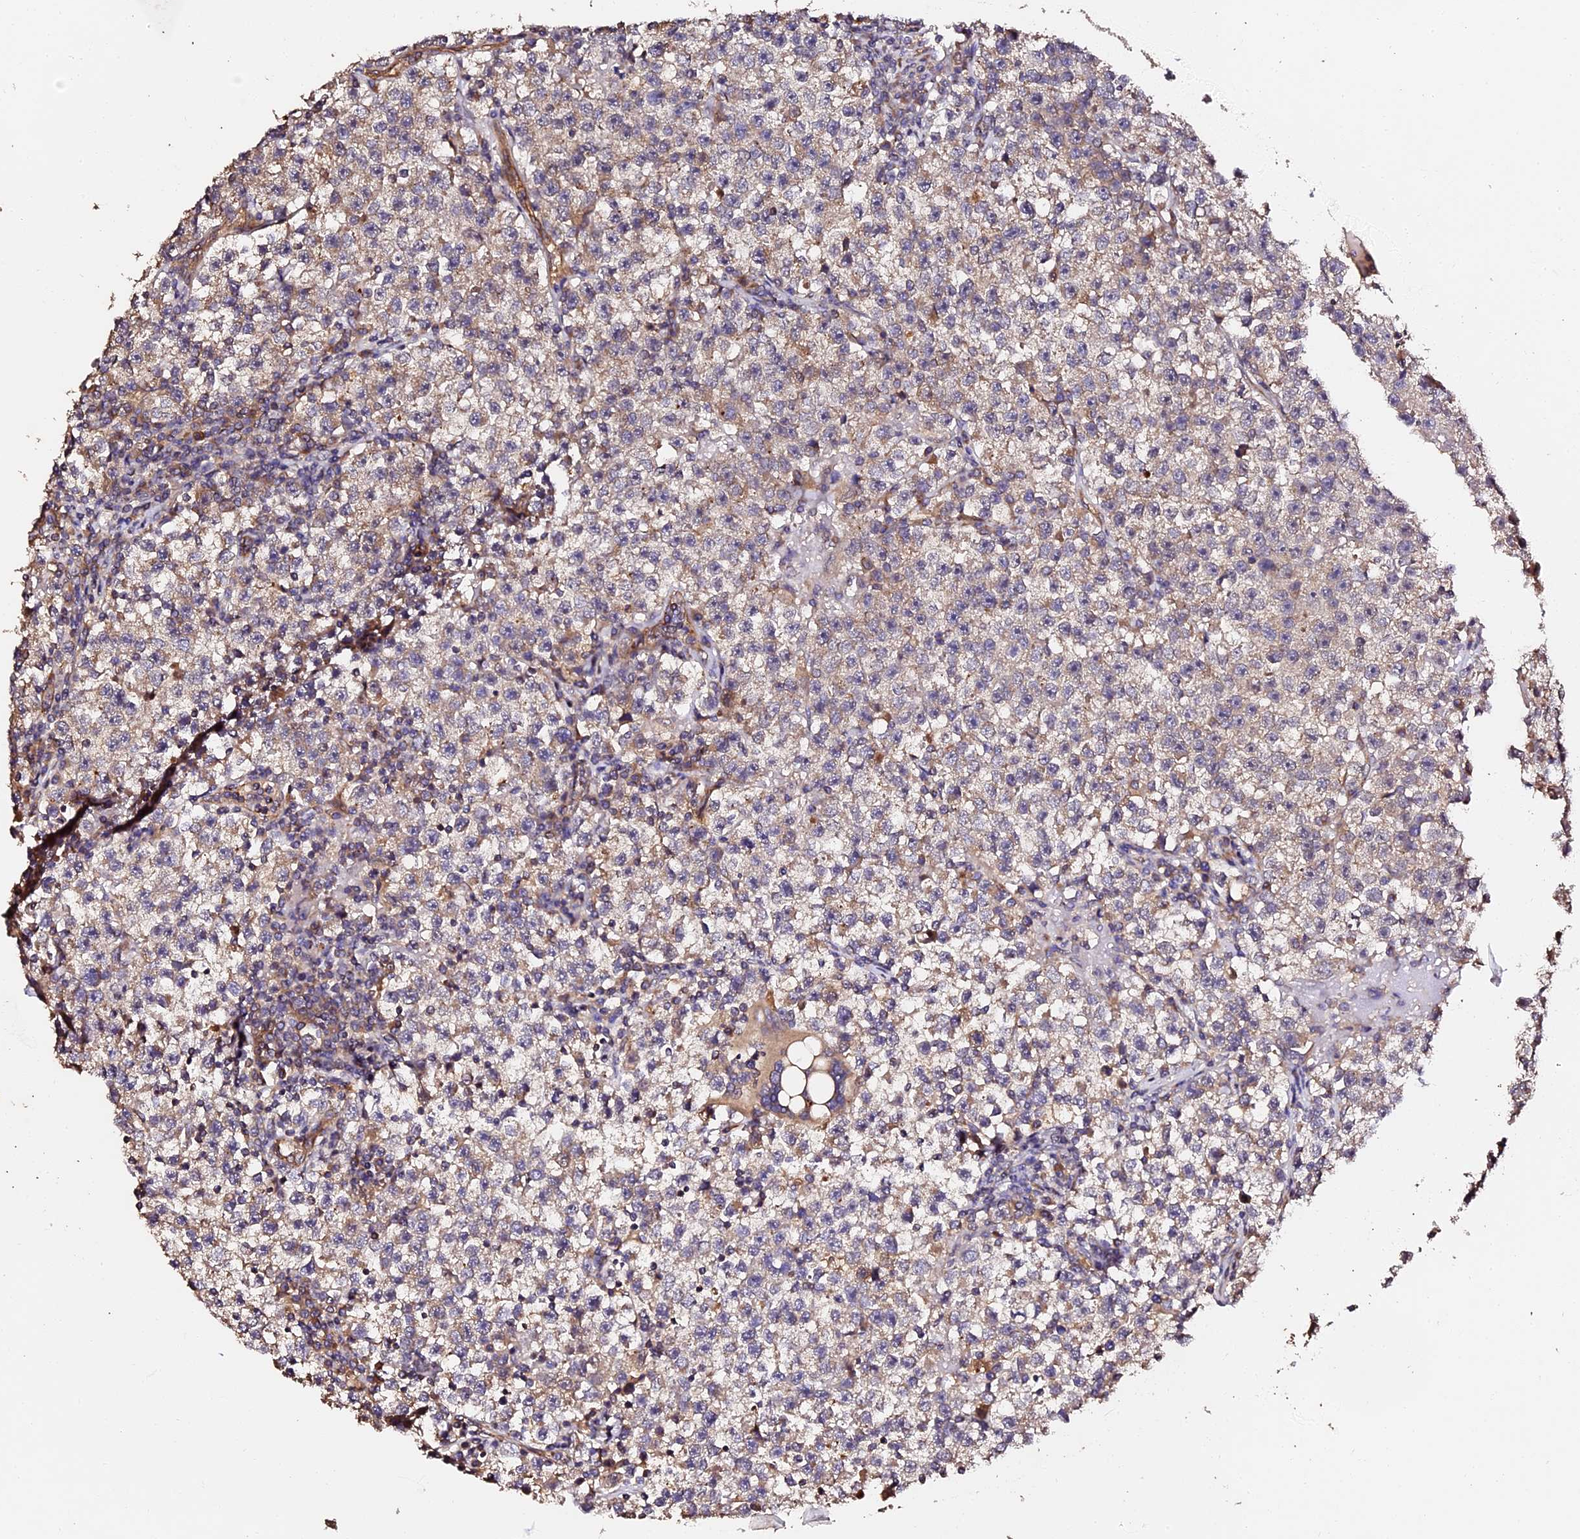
{"staining": {"intensity": "weak", "quantity": "25%-75%", "location": "cytoplasmic/membranous"}, "tissue": "testis cancer", "cell_type": "Tumor cells", "image_type": "cancer", "snomed": [{"axis": "morphology", "description": "Seminoma, NOS"}, {"axis": "topography", "description": "Testis"}], "caption": "Testis cancer stained with a brown dye exhibits weak cytoplasmic/membranous positive staining in approximately 25%-75% of tumor cells.", "gene": "TDO2", "patient": {"sex": "male", "age": 22}}